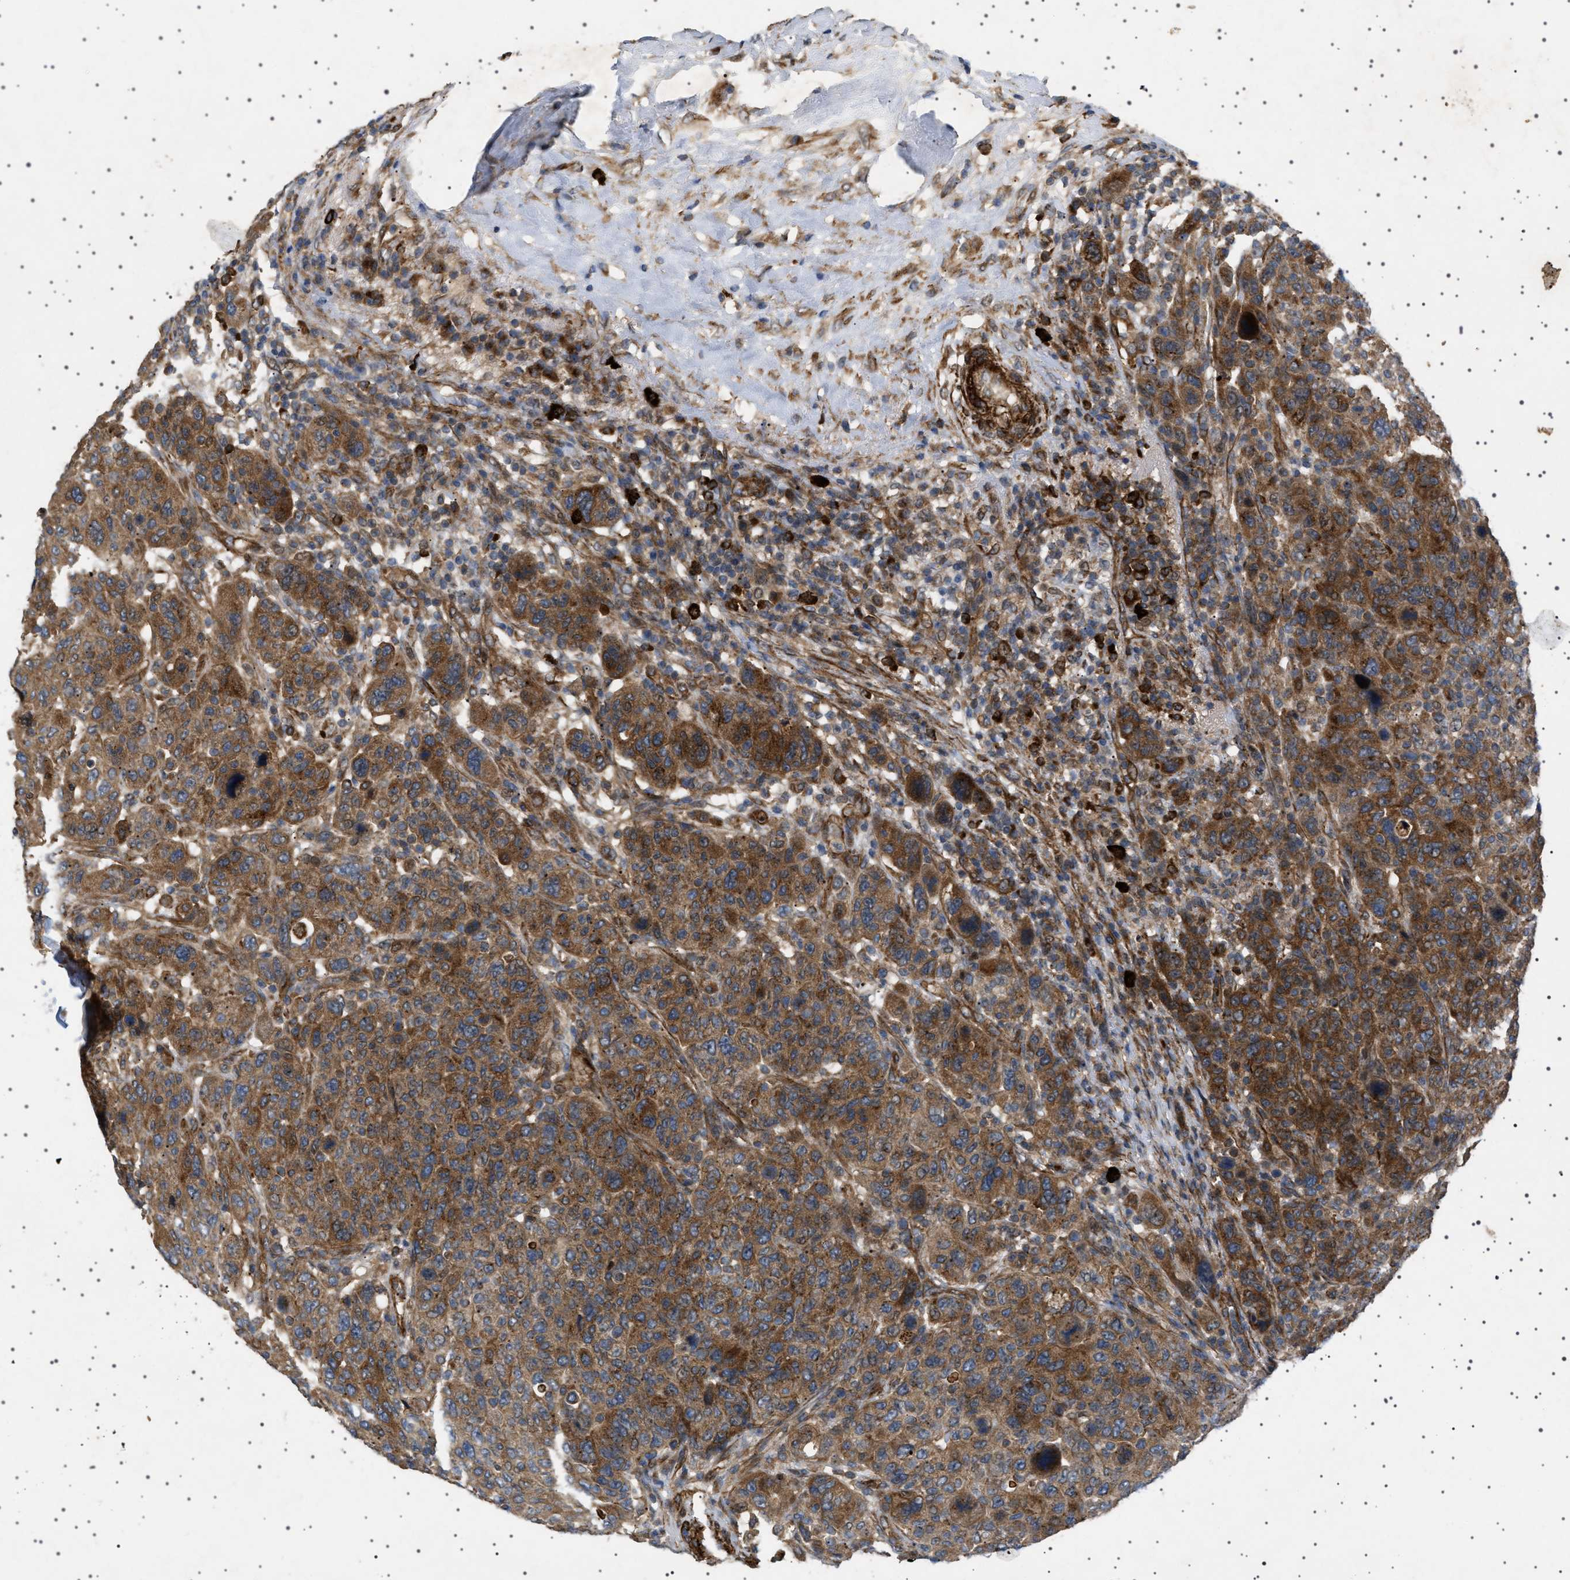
{"staining": {"intensity": "strong", "quantity": ">75%", "location": "cytoplasmic/membranous"}, "tissue": "breast cancer", "cell_type": "Tumor cells", "image_type": "cancer", "snomed": [{"axis": "morphology", "description": "Duct carcinoma"}, {"axis": "topography", "description": "Breast"}], "caption": "Breast cancer (infiltrating ductal carcinoma) was stained to show a protein in brown. There is high levels of strong cytoplasmic/membranous expression in approximately >75% of tumor cells. (Brightfield microscopy of DAB IHC at high magnification).", "gene": "CCDC186", "patient": {"sex": "female", "age": 37}}